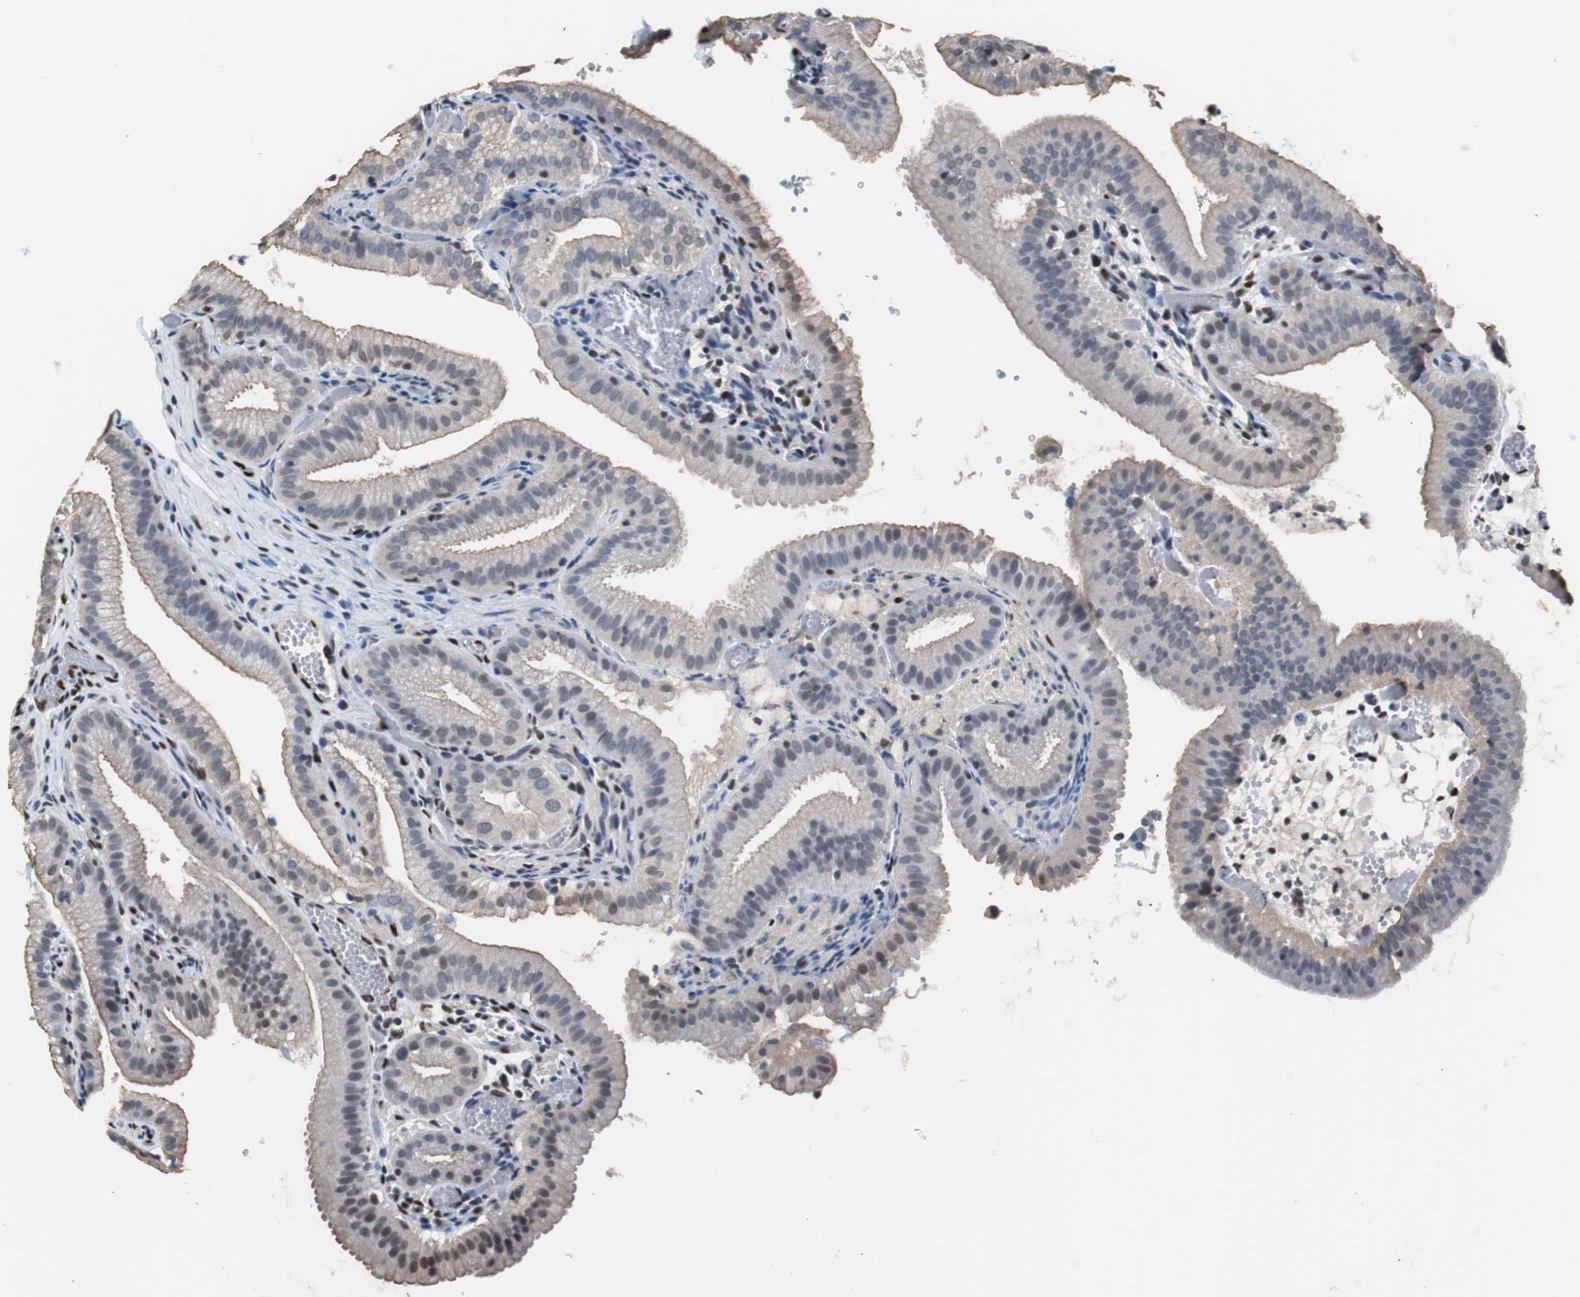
{"staining": {"intensity": "moderate", "quantity": "25%-75%", "location": "cytoplasmic/membranous,nuclear"}, "tissue": "gallbladder", "cell_type": "Glandular cells", "image_type": "normal", "snomed": [{"axis": "morphology", "description": "Normal tissue, NOS"}, {"axis": "topography", "description": "Gallbladder"}], "caption": "Protein expression by immunohistochemistry (IHC) demonstrates moderate cytoplasmic/membranous,nuclear positivity in approximately 25%-75% of glandular cells in benign gallbladder. (DAB = brown stain, brightfield microscopy at high magnification).", "gene": "PML", "patient": {"sex": "male", "age": 54}}